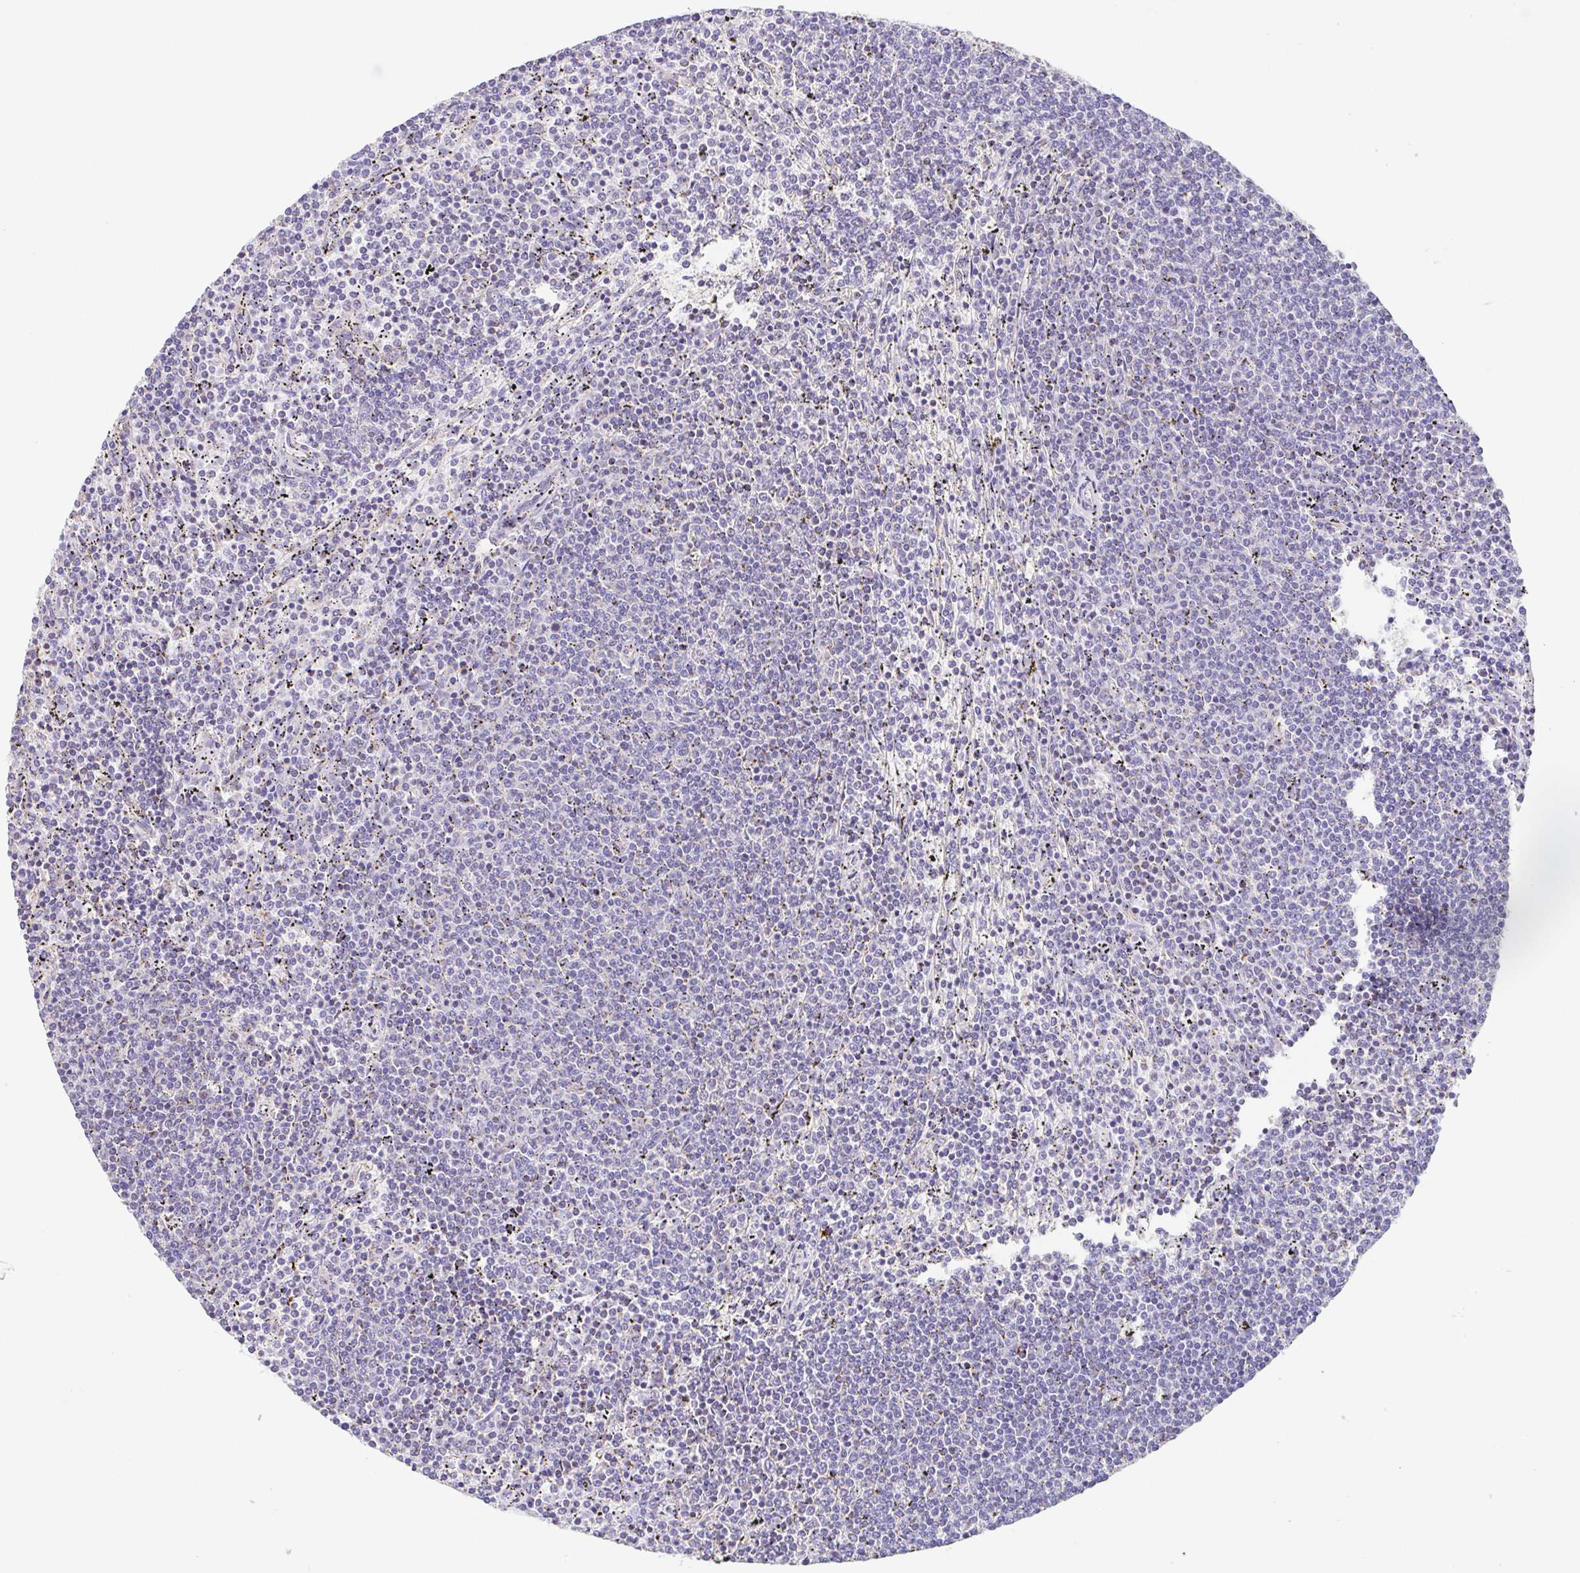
{"staining": {"intensity": "negative", "quantity": "none", "location": "none"}, "tissue": "lymphoma", "cell_type": "Tumor cells", "image_type": "cancer", "snomed": [{"axis": "morphology", "description": "Malignant lymphoma, non-Hodgkin's type, Low grade"}, {"axis": "topography", "description": "Spleen"}], "caption": "This is an immunohistochemistry photomicrograph of lymphoma. There is no staining in tumor cells.", "gene": "GINM1", "patient": {"sex": "female", "age": 50}}